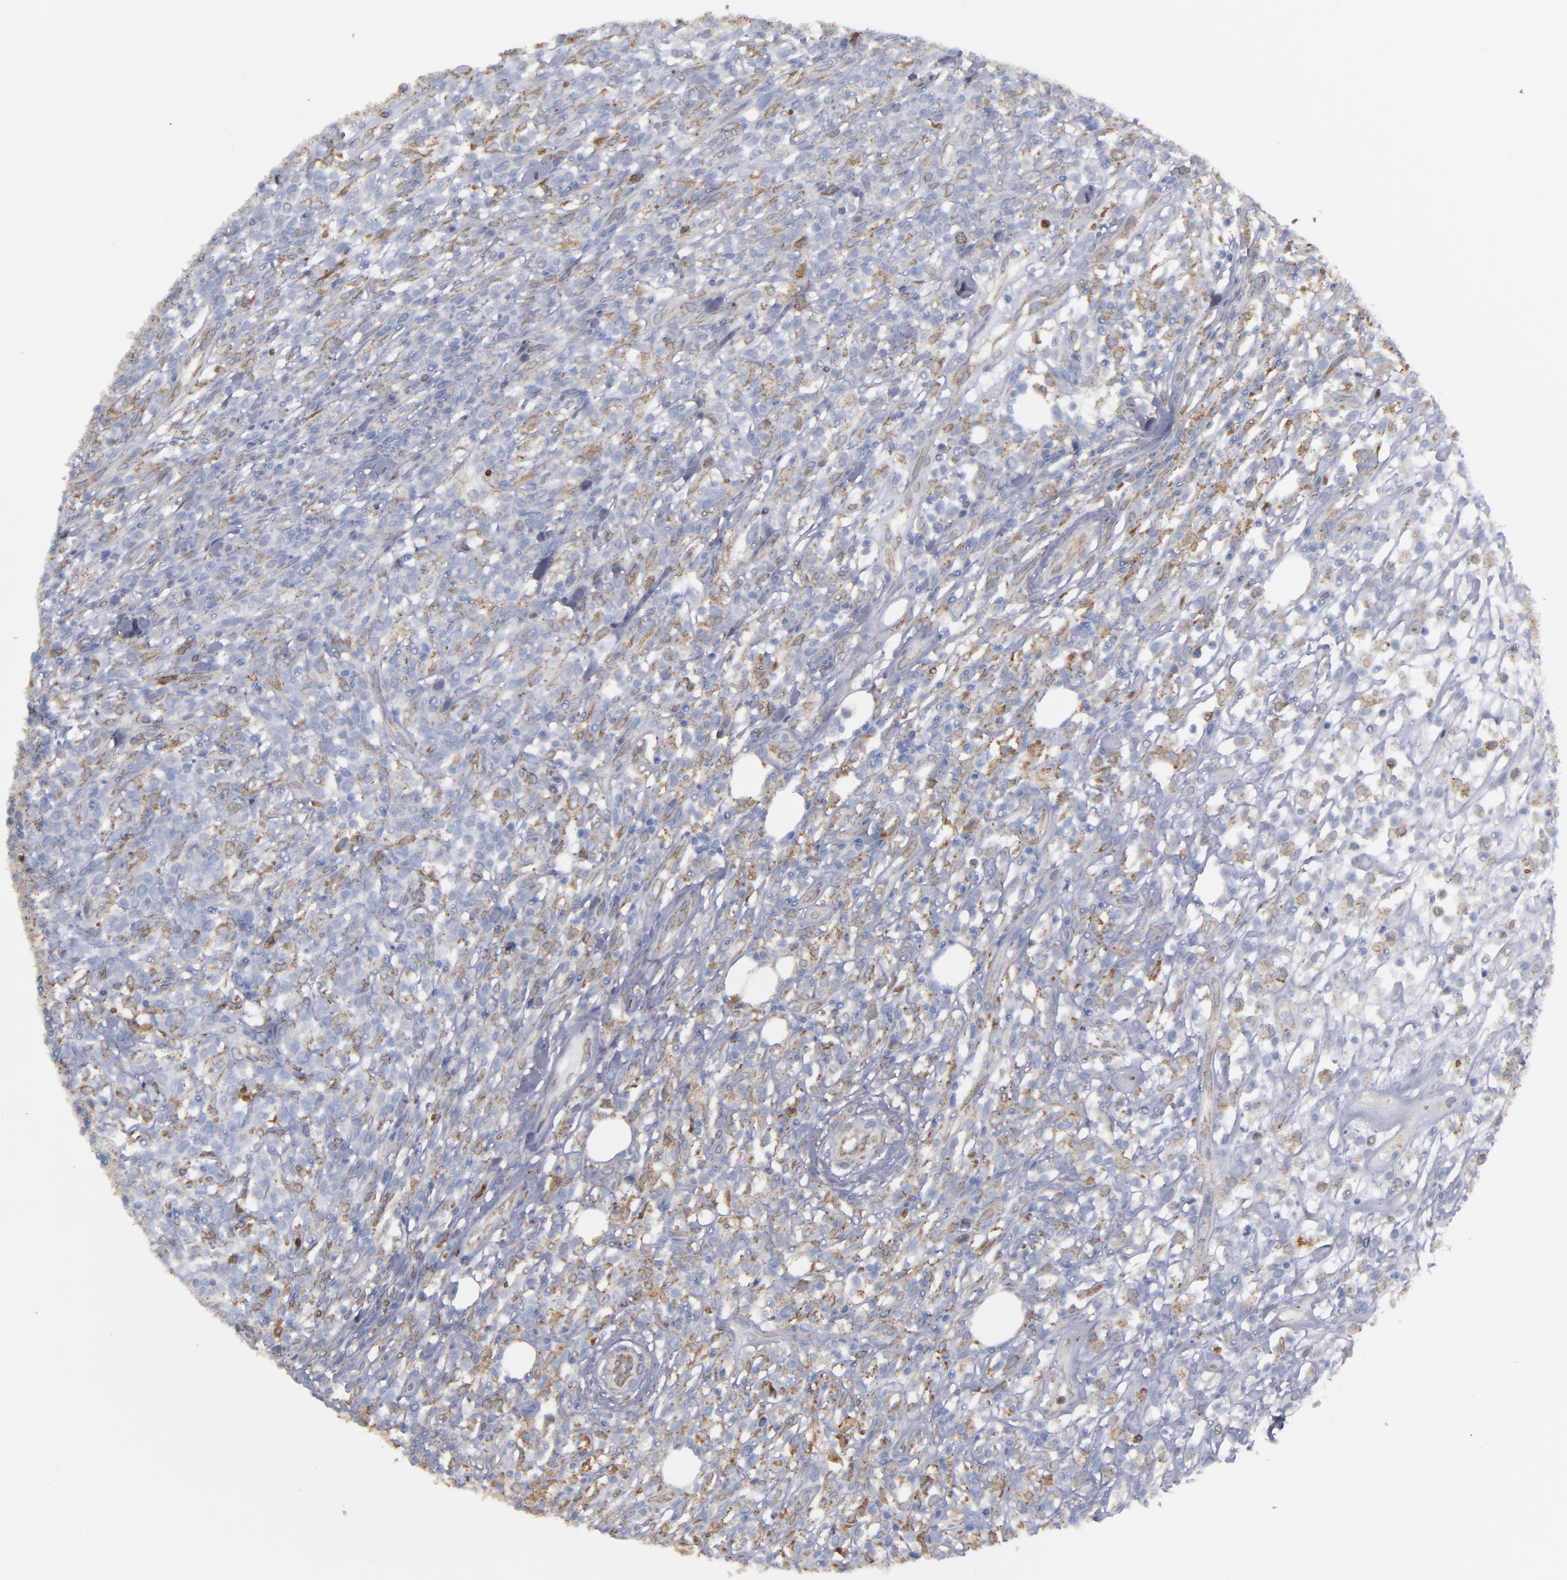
{"staining": {"intensity": "weak", "quantity": ">75%", "location": "cytoplasmic/membranous"}, "tissue": "lymphoma", "cell_type": "Tumor cells", "image_type": "cancer", "snomed": [{"axis": "morphology", "description": "Malignant lymphoma, non-Hodgkin's type, High grade"}, {"axis": "topography", "description": "Lymph node"}], "caption": "Tumor cells demonstrate low levels of weak cytoplasmic/membranous expression in approximately >75% of cells in high-grade malignant lymphoma, non-Hodgkin's type.", "gene": "ERLIN2", "patient": {"sex": "female", "age": 73}}